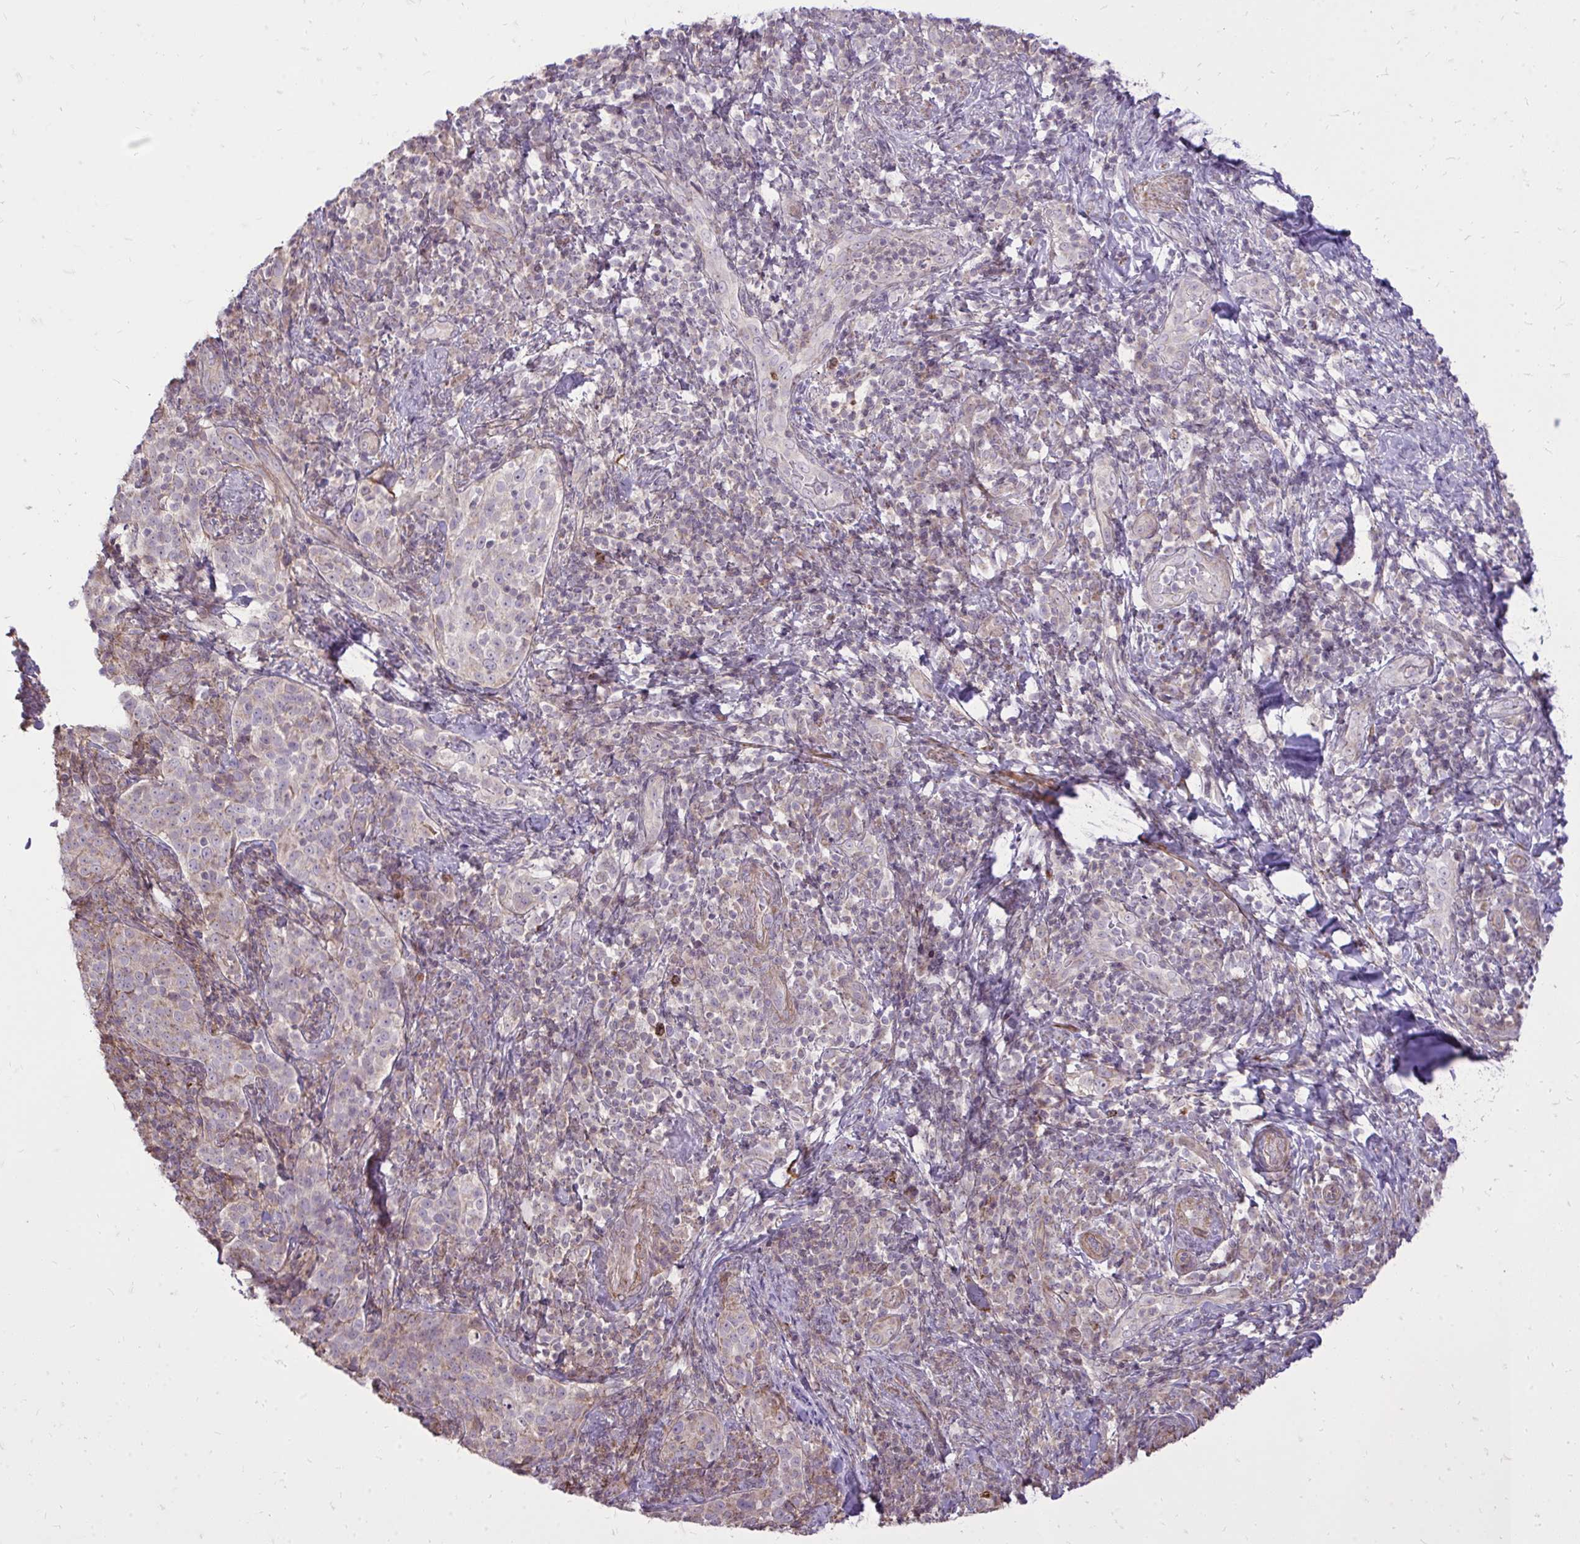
{"staining": {"intensity": "negative", "quantity": "none", "location": "none"}, "tissue": "cervical cancer", "cell_type": "Tumor cells", "image_type": "cancer", "snomed": [{"axis": "morphology", "description": "Squamous cell carcinoma, NOS"}, {"axis": "topography", "description": "Cervix"}], "caption": "IHC of human cervical cancer (squamous cell carcinoma) reveals no staining in tumor cells.", "gene": "SLC7A5", "patient": {"sex": "female", "age": 75}}